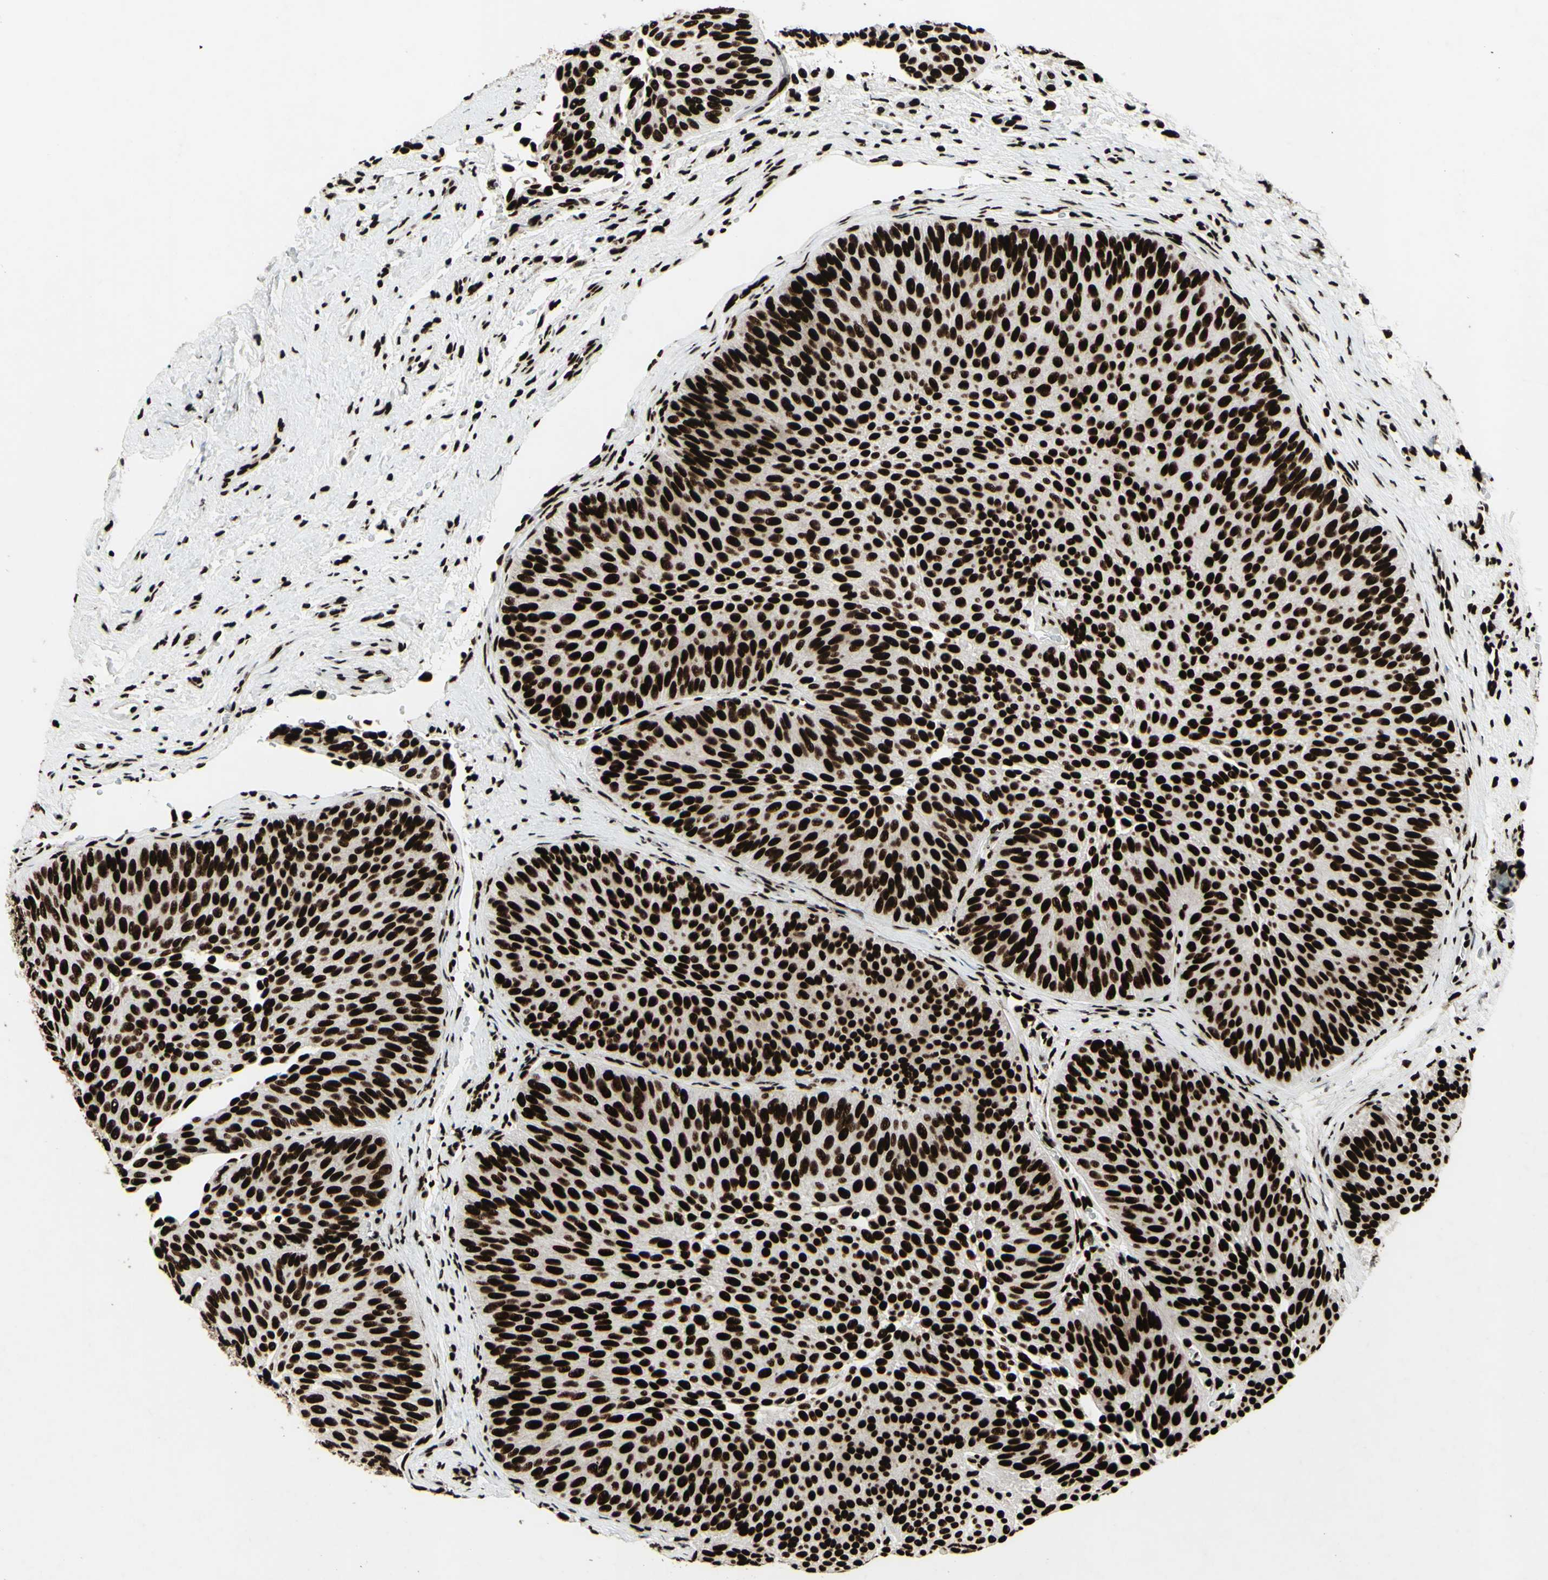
{"staining": {"intensity": "strong", "quantity": ">75%", "location": "nuclear"}, "tissue": "urothelial cancer", "cell_type": "Tumor cells", "image_type": "cancer", "snomed": [{"axis": "morphology", "description": "Urothelial carcinoma, Low grade"}, {"axis": "topography", "description": "Urinary bladder"}], "caption": "This histopathology image displays IHC staining of low-grade urothelial carcinoma, with high strong nuclear staining in about >75% of tumor cells.", "gene": "U2AF2", "patient": {"sex": "female", "age": 60}}